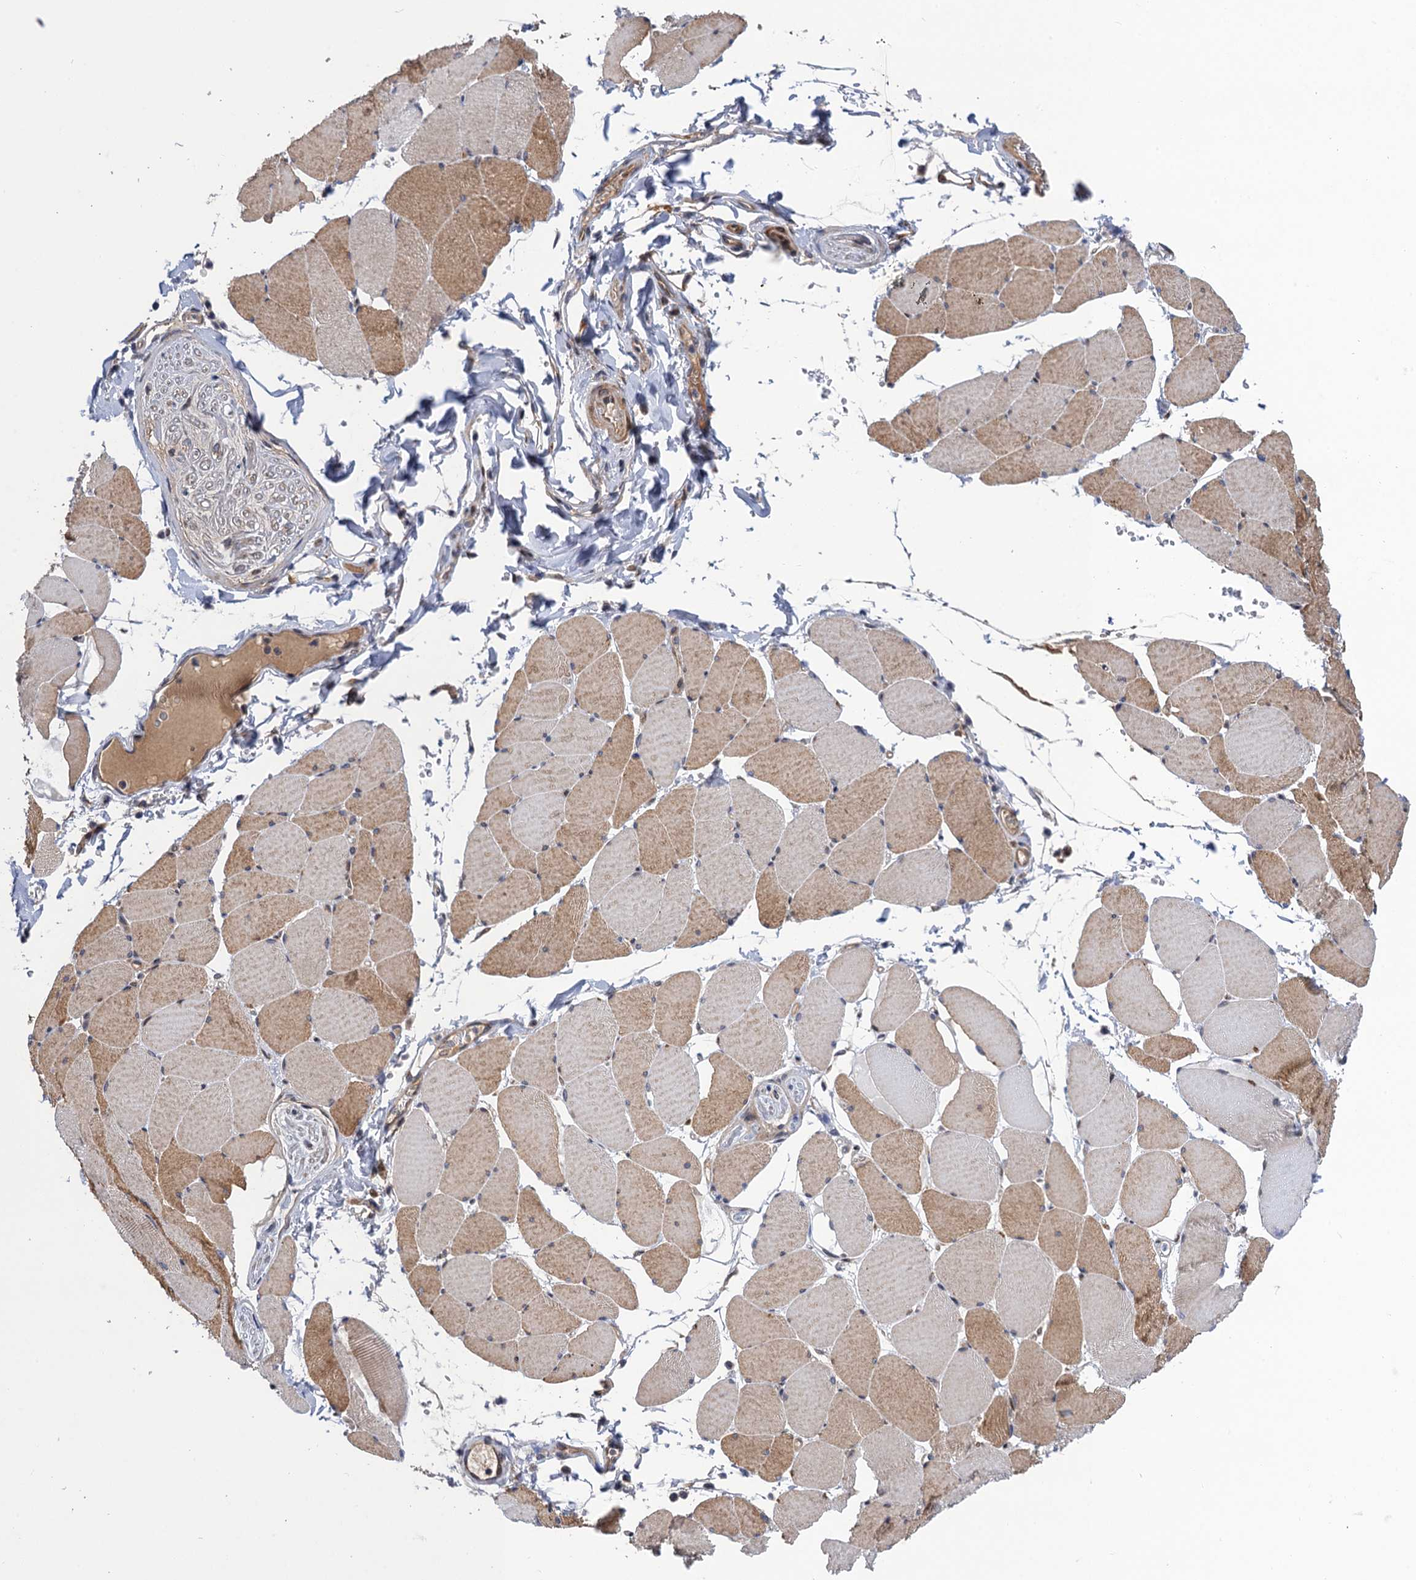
{"staining": {"intensity": "moderate", "quantity": "25%-75%", "location": "cytoplasmic/membranous"}, "tissue": "skeletal muscle", "cell_type": "Myocytes", "image_type": "normal", "snomed": [{"axis": "morphology", "description": "Normal tissue, NOS"}, {"axis": "topography", "description": "Skeletal muscle"}, {"axis": "topography", "description": "Head-Neck"}], "caption": "Immunohistochemistry (IHC) histopathology image of benign human skeletal muscle stained for a protein (brown), which exhibits medium levels of moderate cytoplasmic/membranous positivity in approximately 25%-75% of myocytes.", "gene": "NEK8", "patient": {"sex": "male", "age": 66}}